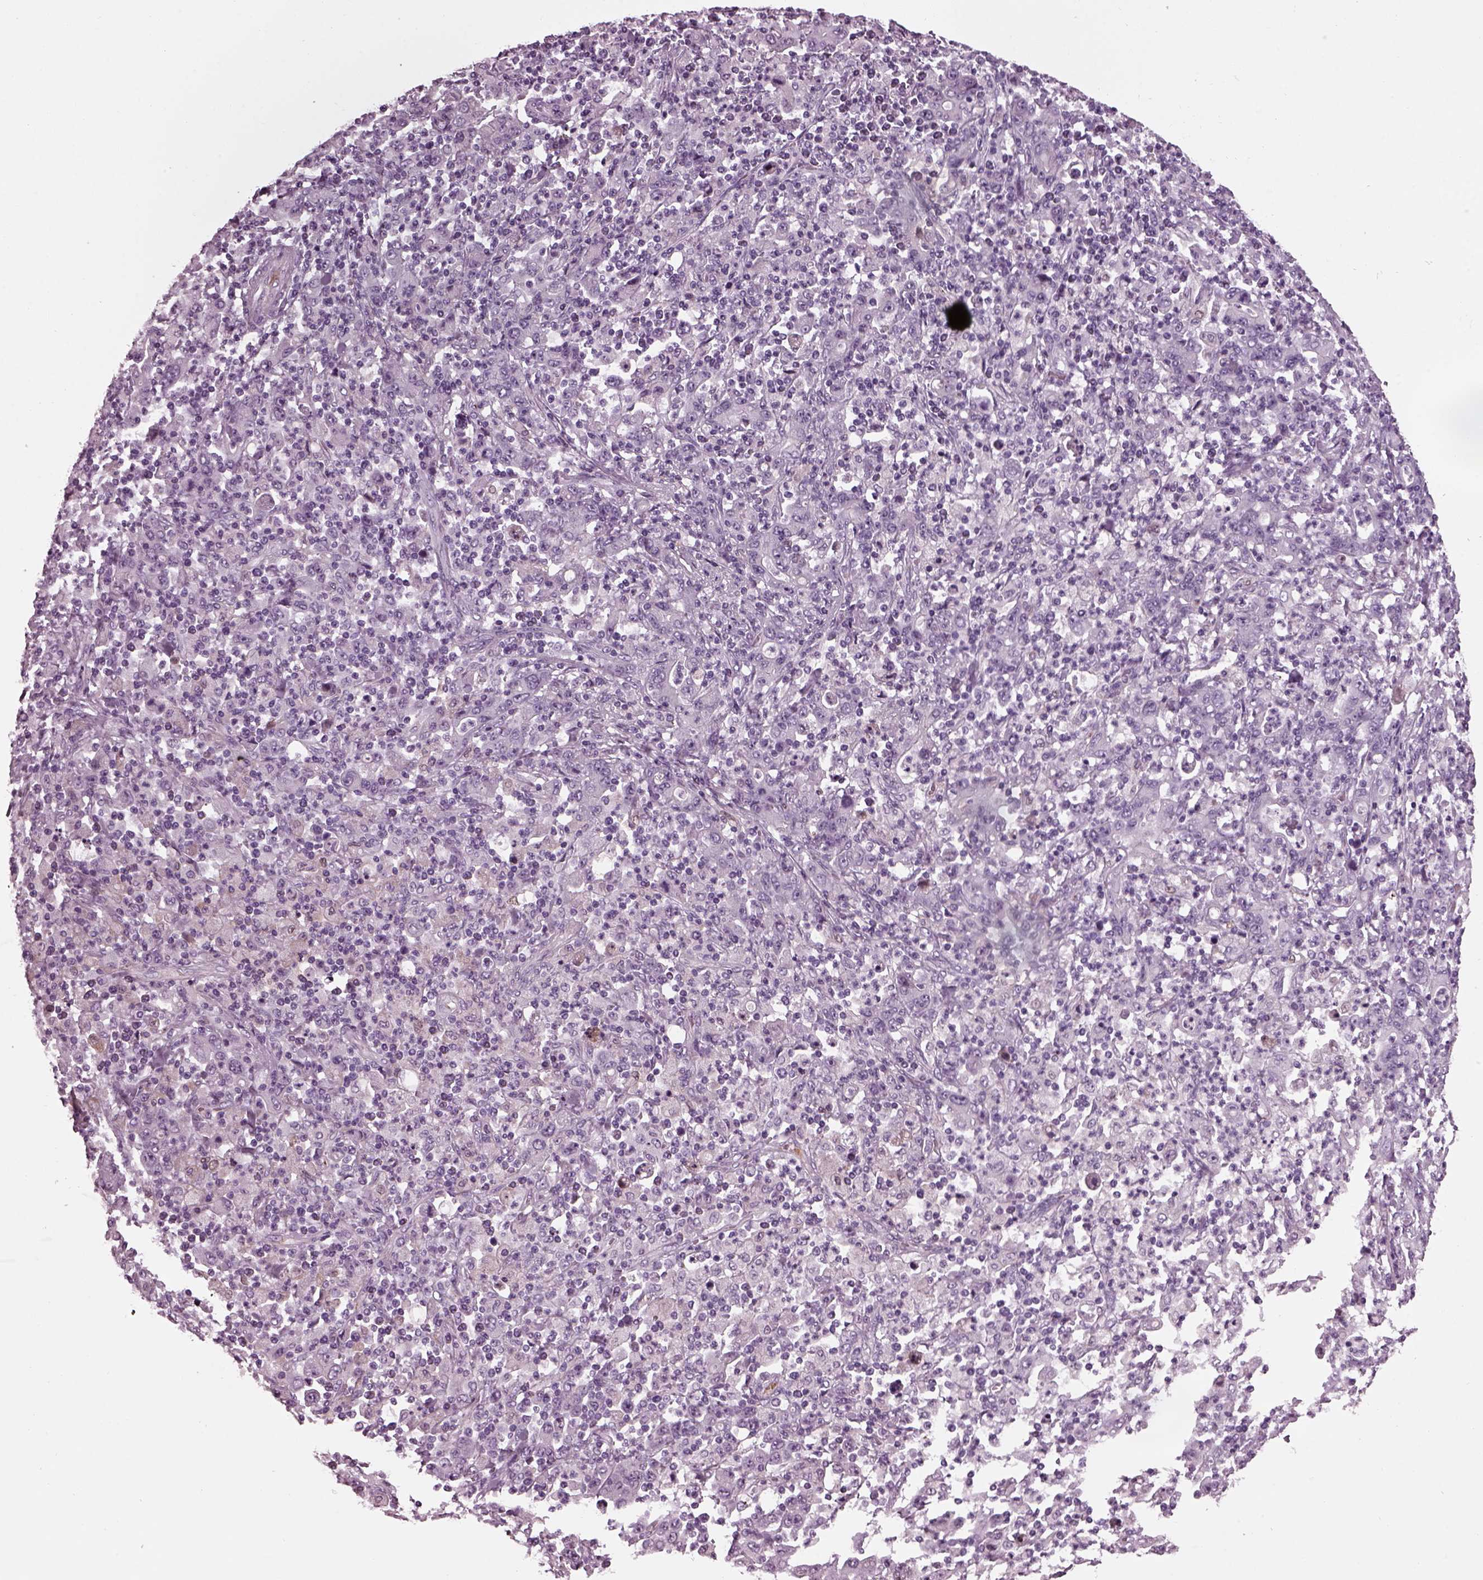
{"staining": {"intensity": "negative", "quantity": "none", "location": "none"}, "tissue": "stomach cancer", "cell_type": "Tumor cells", "image_type": "cancer", "snomed": [{"axis": "morphology", "description": "Adenocarcinoma, NOS"}, {"axis": "topography", "description": "Stomach, upper"}], "caption": "Immunohistochemical staining of stomach cancer exhibits no significant positivity in tumor cells.", "gene": "DPYSL5", "patient": {"sex": "male", "age": 69}}